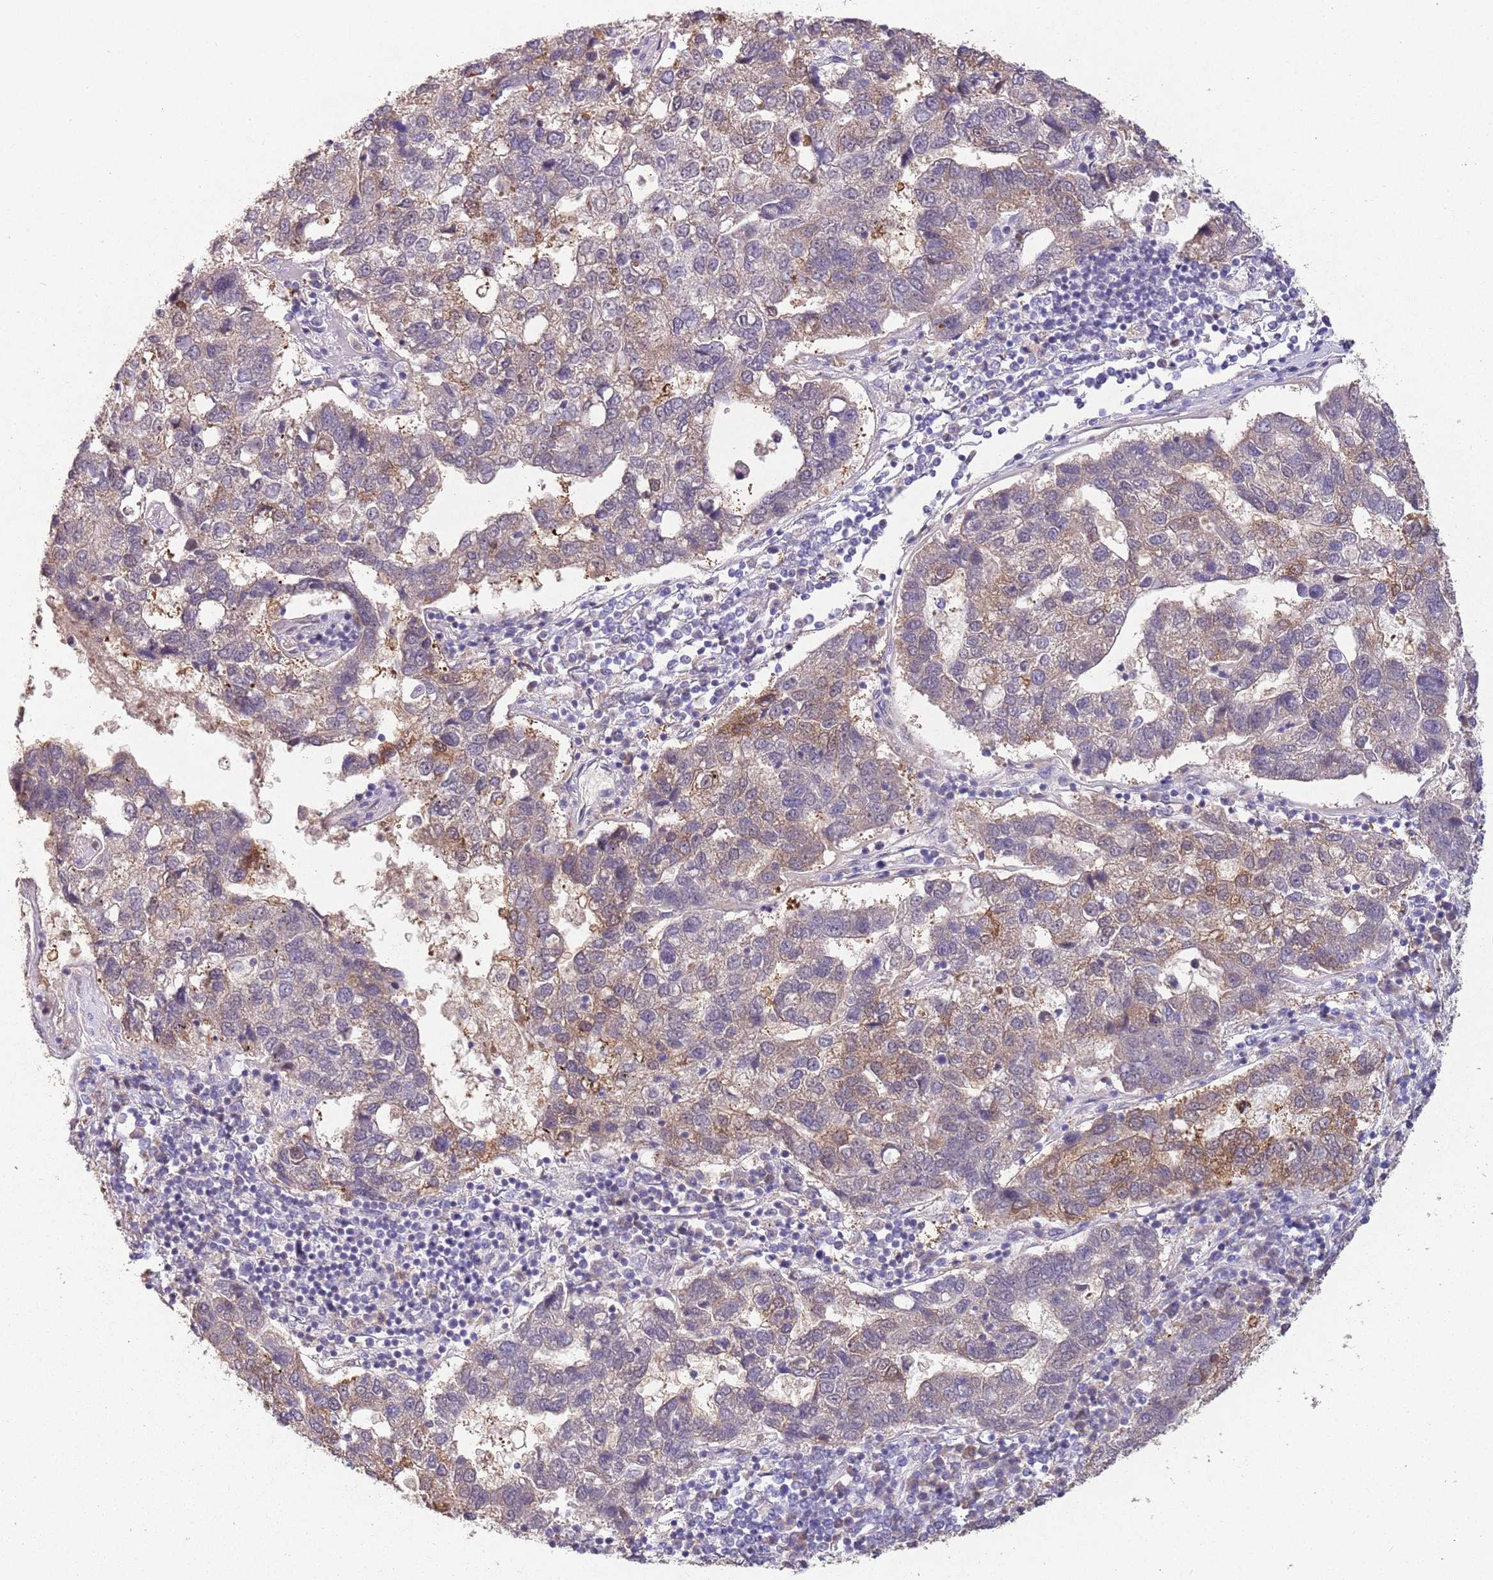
{"staining": {"intensity": "moderate", "quantity": "<25%", "location": "cytoplasmic/membranous"}, "tissue": "pancreatic cancer", "cell_type": "Tumor cells", "image_type": "cancer", "snomed": [{"axis": "morphology", "description": "Adenocarcinoma, NOS"}, {"axis": "topography", "description": "Pancreas"}], "caption": "Adenocarcinoma (pancreatic) tissue reveals moderate cytoplasmic/membranous staining in approximately <25% of tumor cells, visualized by immunohistochemistry.", "gene": "ZNF639", "patient": {"sex": "female", "age": 61}}